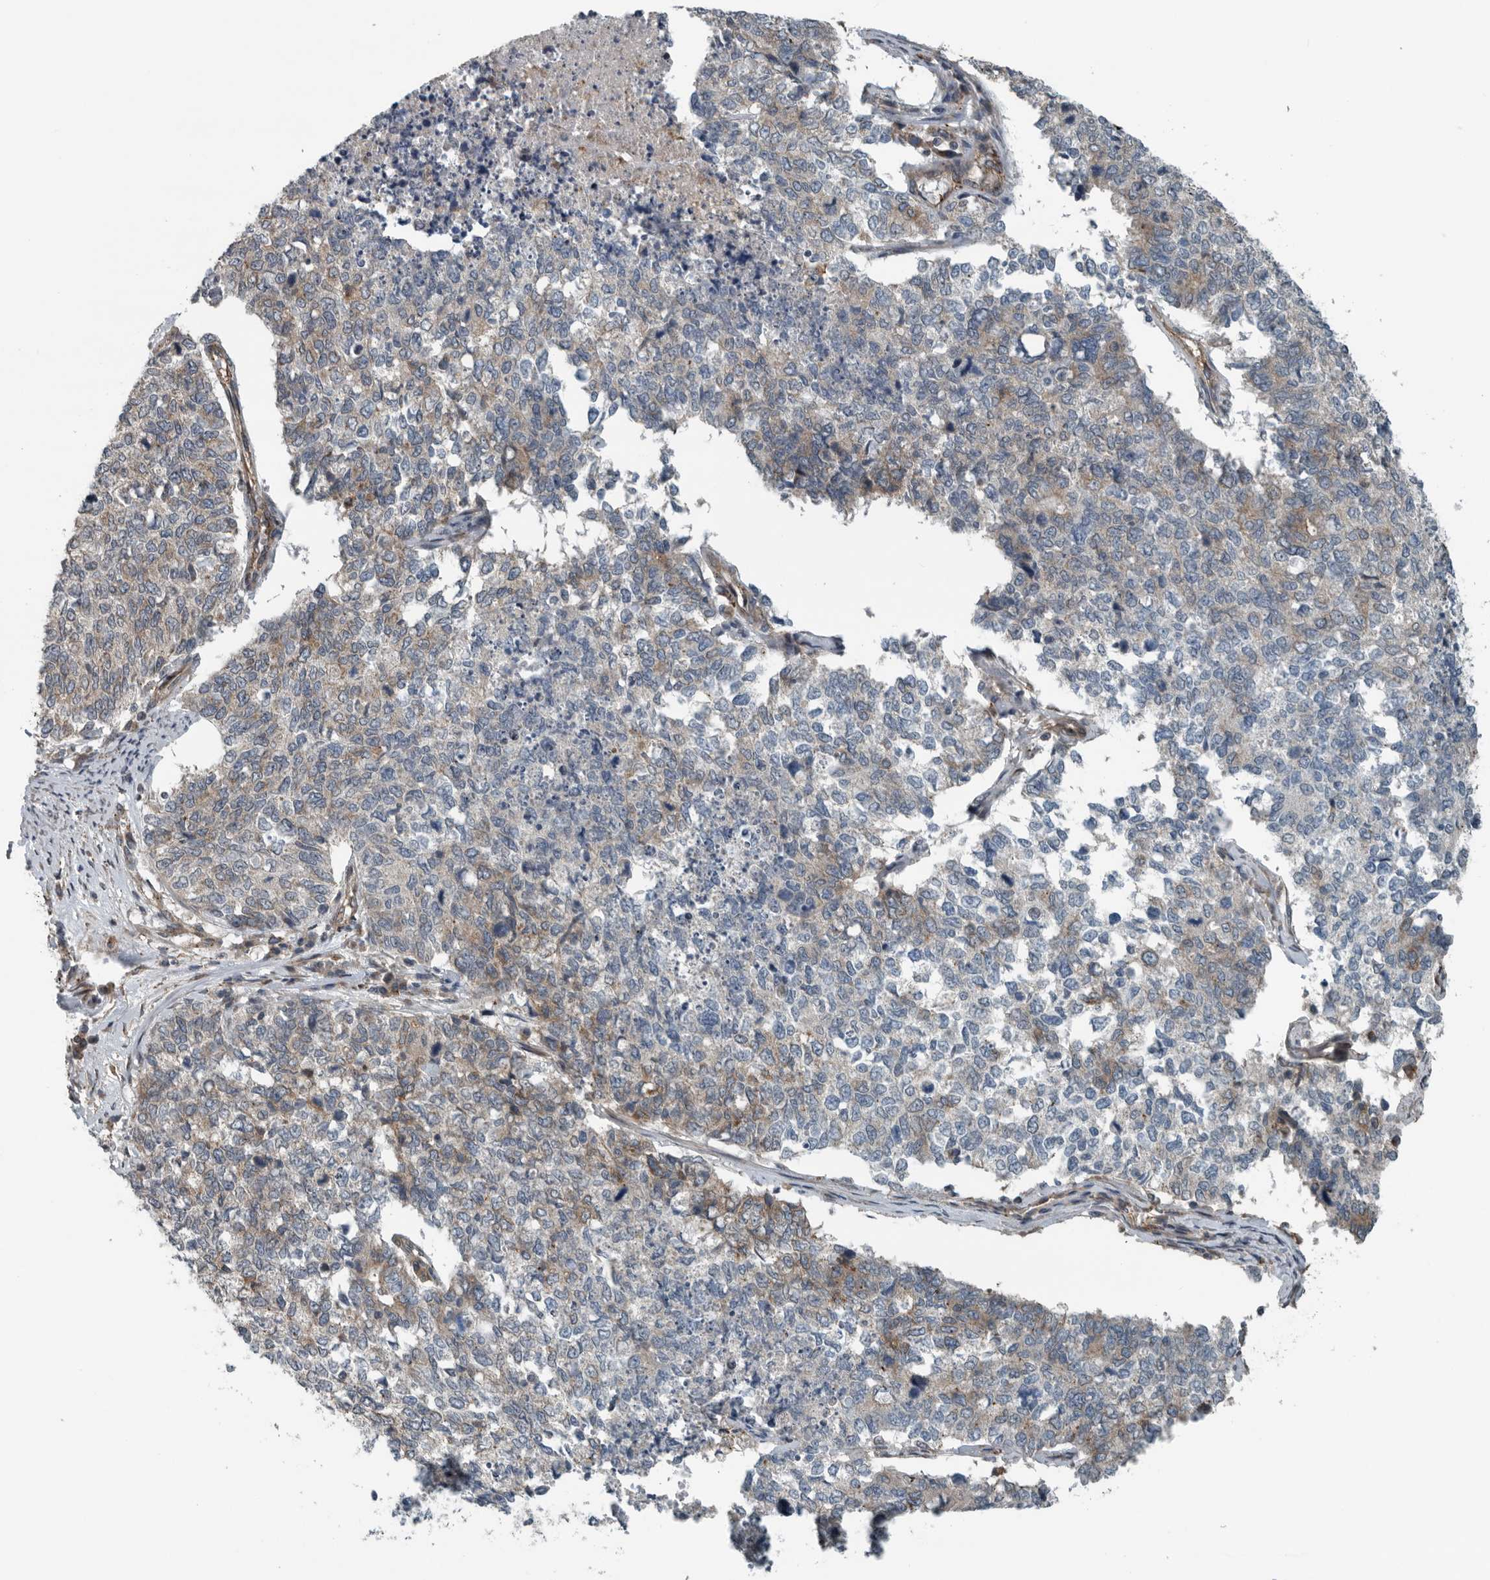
{"staining": {"intensity": "negative", "quantity": "none", "location": "none"}, "tissue": "cervical cancer", "cell_type": "Tumor cells", "image_type": "cancer", "snomed": [{"axis": "morphology", "description": "Squamous cell carcinoma, NOS"}, {"axis": "topography", "description": "Cervix"}], "caption": "Immunohistochemical staining of human cervical cancer shows no significant expression in tumor cells.", "gene": "AMFR", "patient": {"sex": "female", "age": 63}}